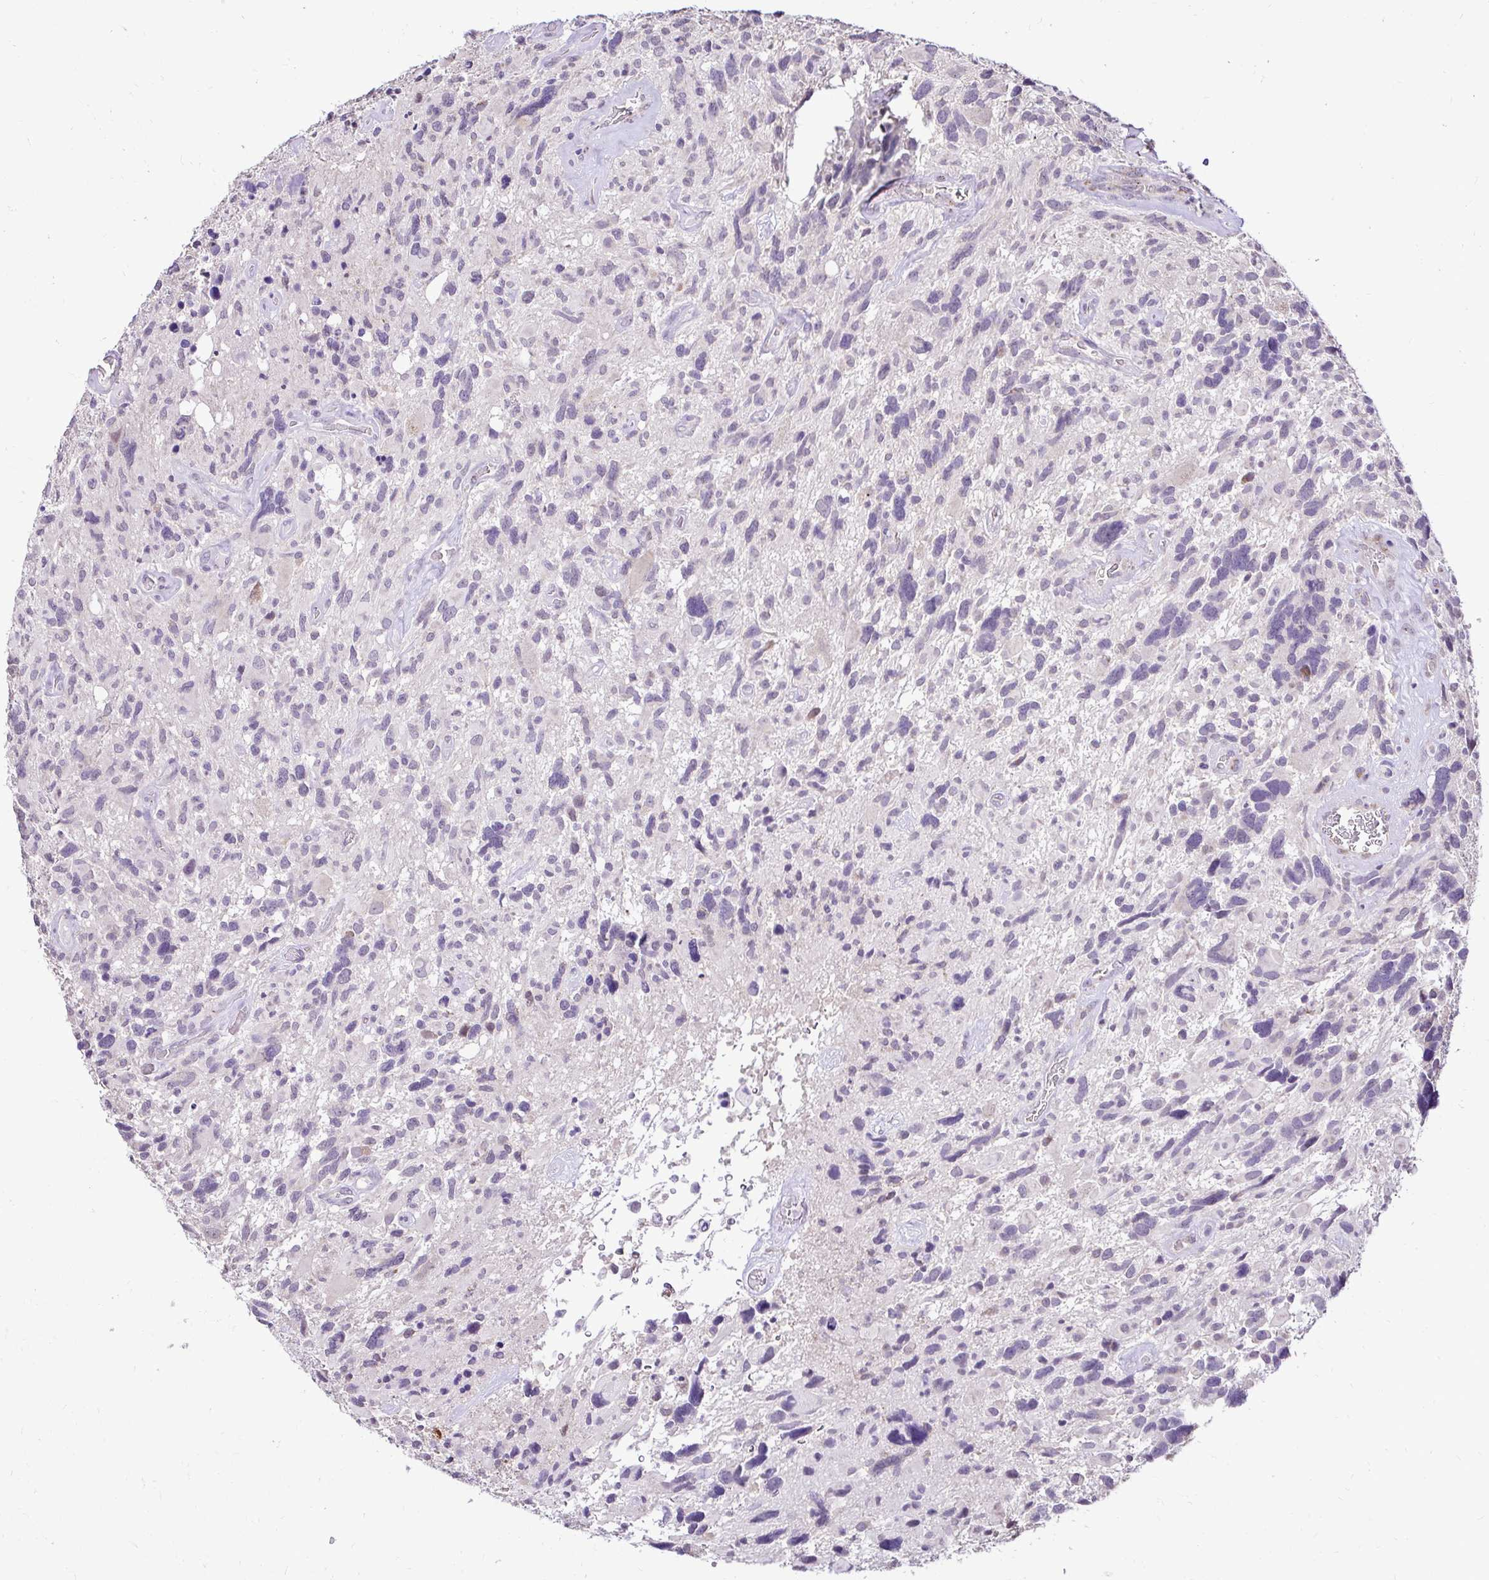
{"staining": {"intensity": "negative", "quantity": "none", "location": "none"}, "tissue": "glioma", "cell_type": "Tumor cells", "image_type": "cancer", "snomed": [{"axis": "morphology", "description": "Glioma, malignant, High grade"}, {"axis": "topography", "description": "Brain"}], "caption": "DAB (3,3'-diaminobenzidine) immunohistochemical staining of human glioma exhibits no significant positivity in tumor cells.", "gene": "KIAA1210", "patient": {"sex": "male", "age": 49}}